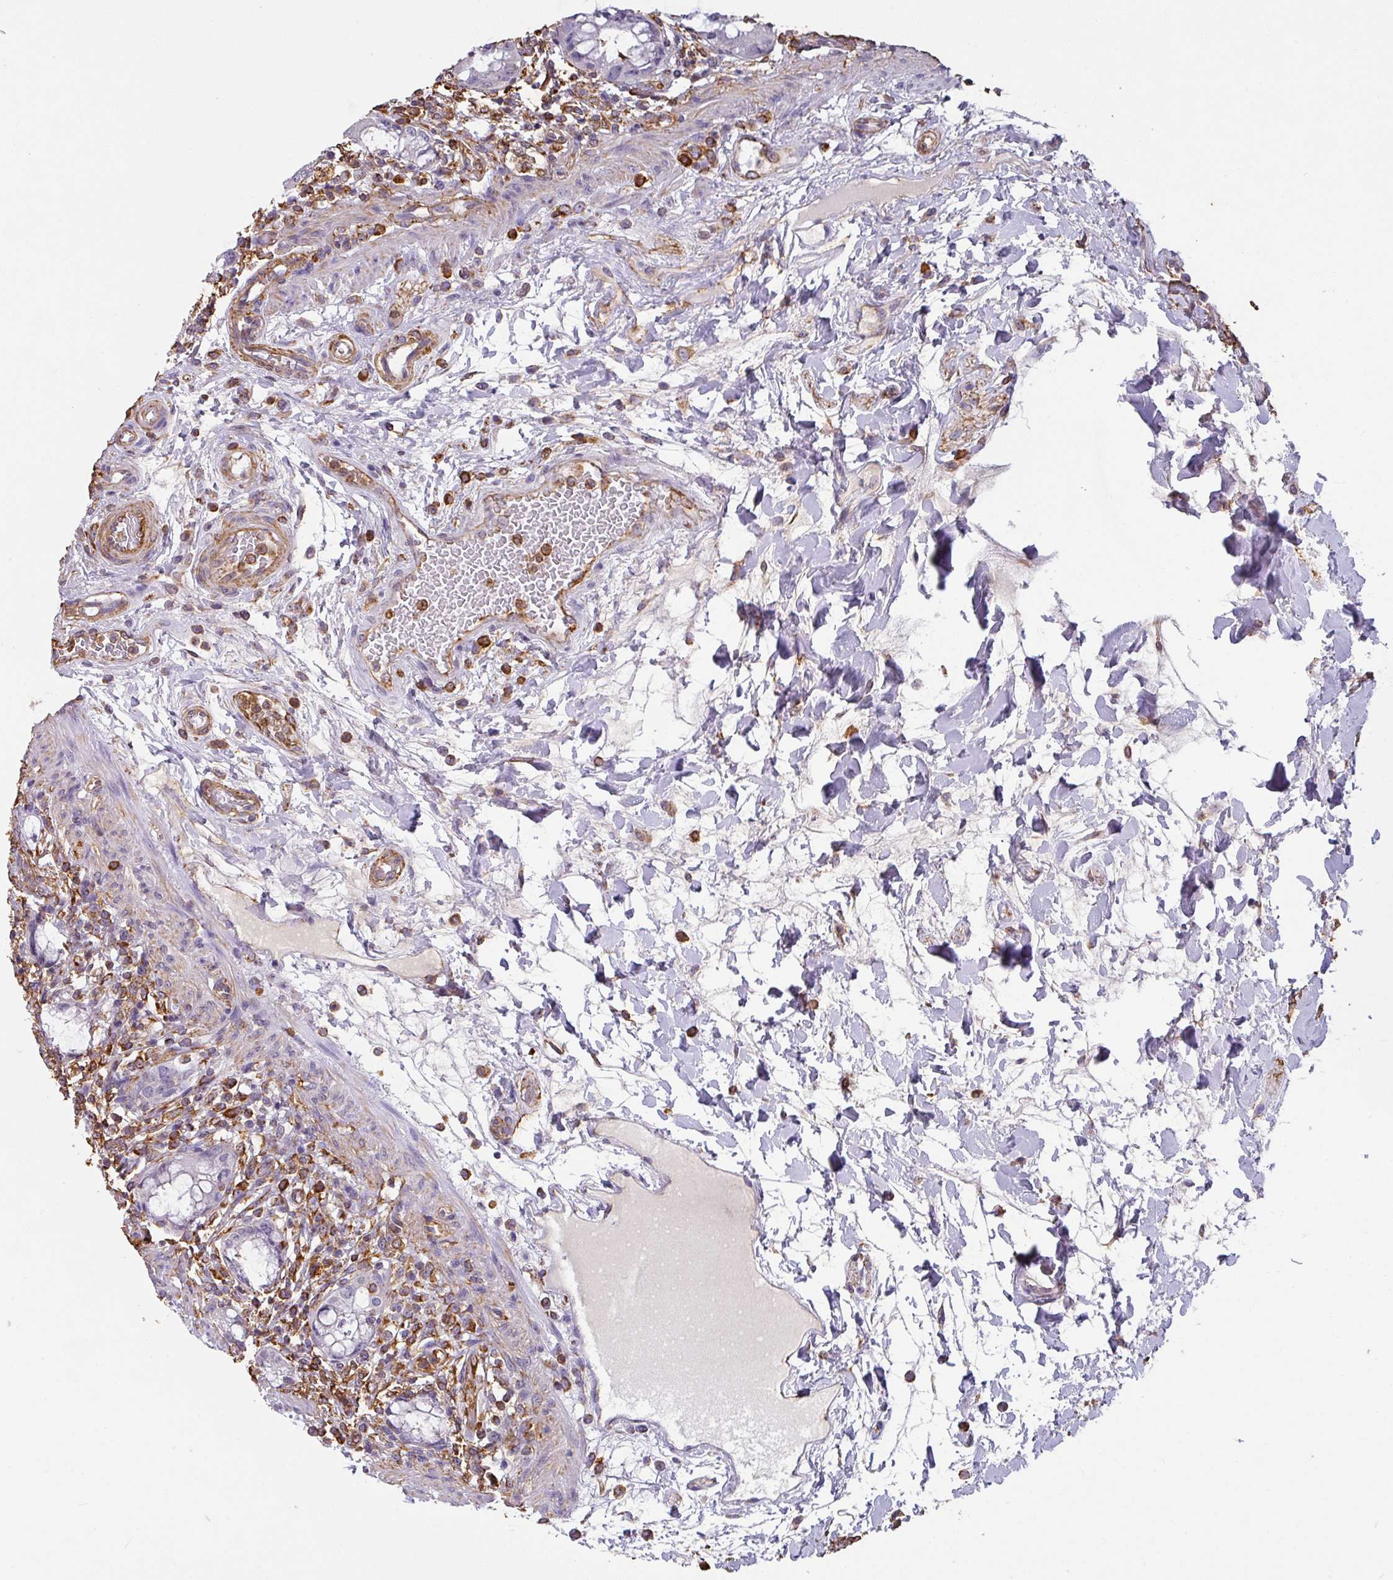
{"staining": {"intensity": "negative", "quantity": "none", "location": "none"}, "tissue": "rectum", "cell_type": "Glandular cells", "image_type": "normal", "snomed": [{"axis": "morphology", "description": "Normal tissue, NOS"}, {"axis": "topography", "description": "Rectum"}], "caption": "An image of rectum stained for a protein reveals no brown staining in glandular cells. The staining was performed using DAB (3,3'-diaminobenzidine) to visualize the protein expression in brown, while the nuclei were stained in blue with hematoxylin (Magnification: 20x).", "gene": "ZNF280C", "patient": {"sex": "female", "age": 57}}